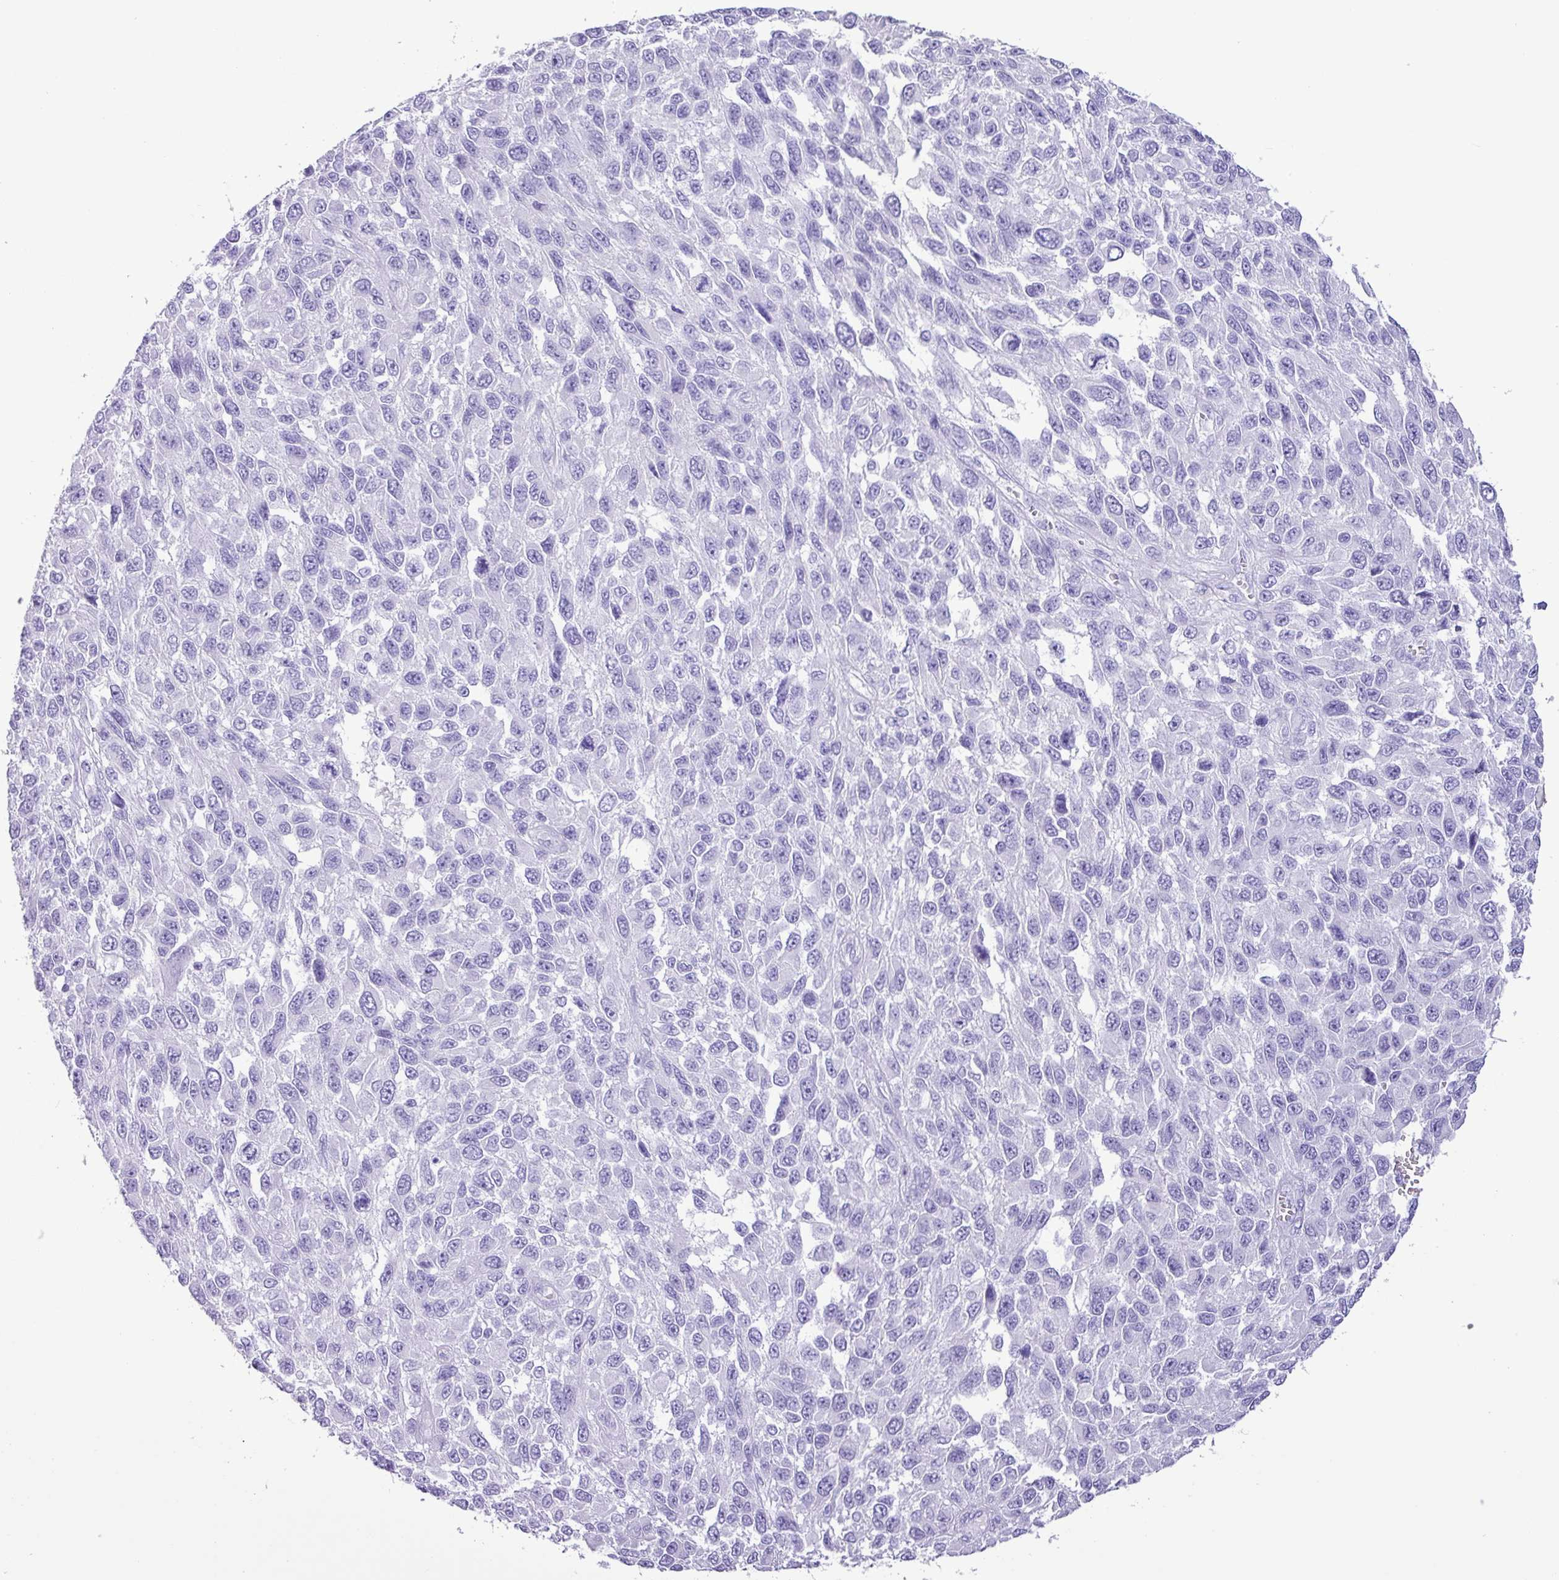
{"staining": {"intensity": "negative", "quantity": "none", "location": "none"}, "tissue": "melanoma", "cell_type": "Tumor cells", "image_type": "cancer", "snomed": [{"axis": "morphology", "description": "Malignant melanoma, NOS"}, {"axis": "topography", "description": "Skin"}], "caption": "Tumor cells show no significant staining in melanoma.", "gene": "CKMT2", "patient": {"sex": "female", "age": 96}}